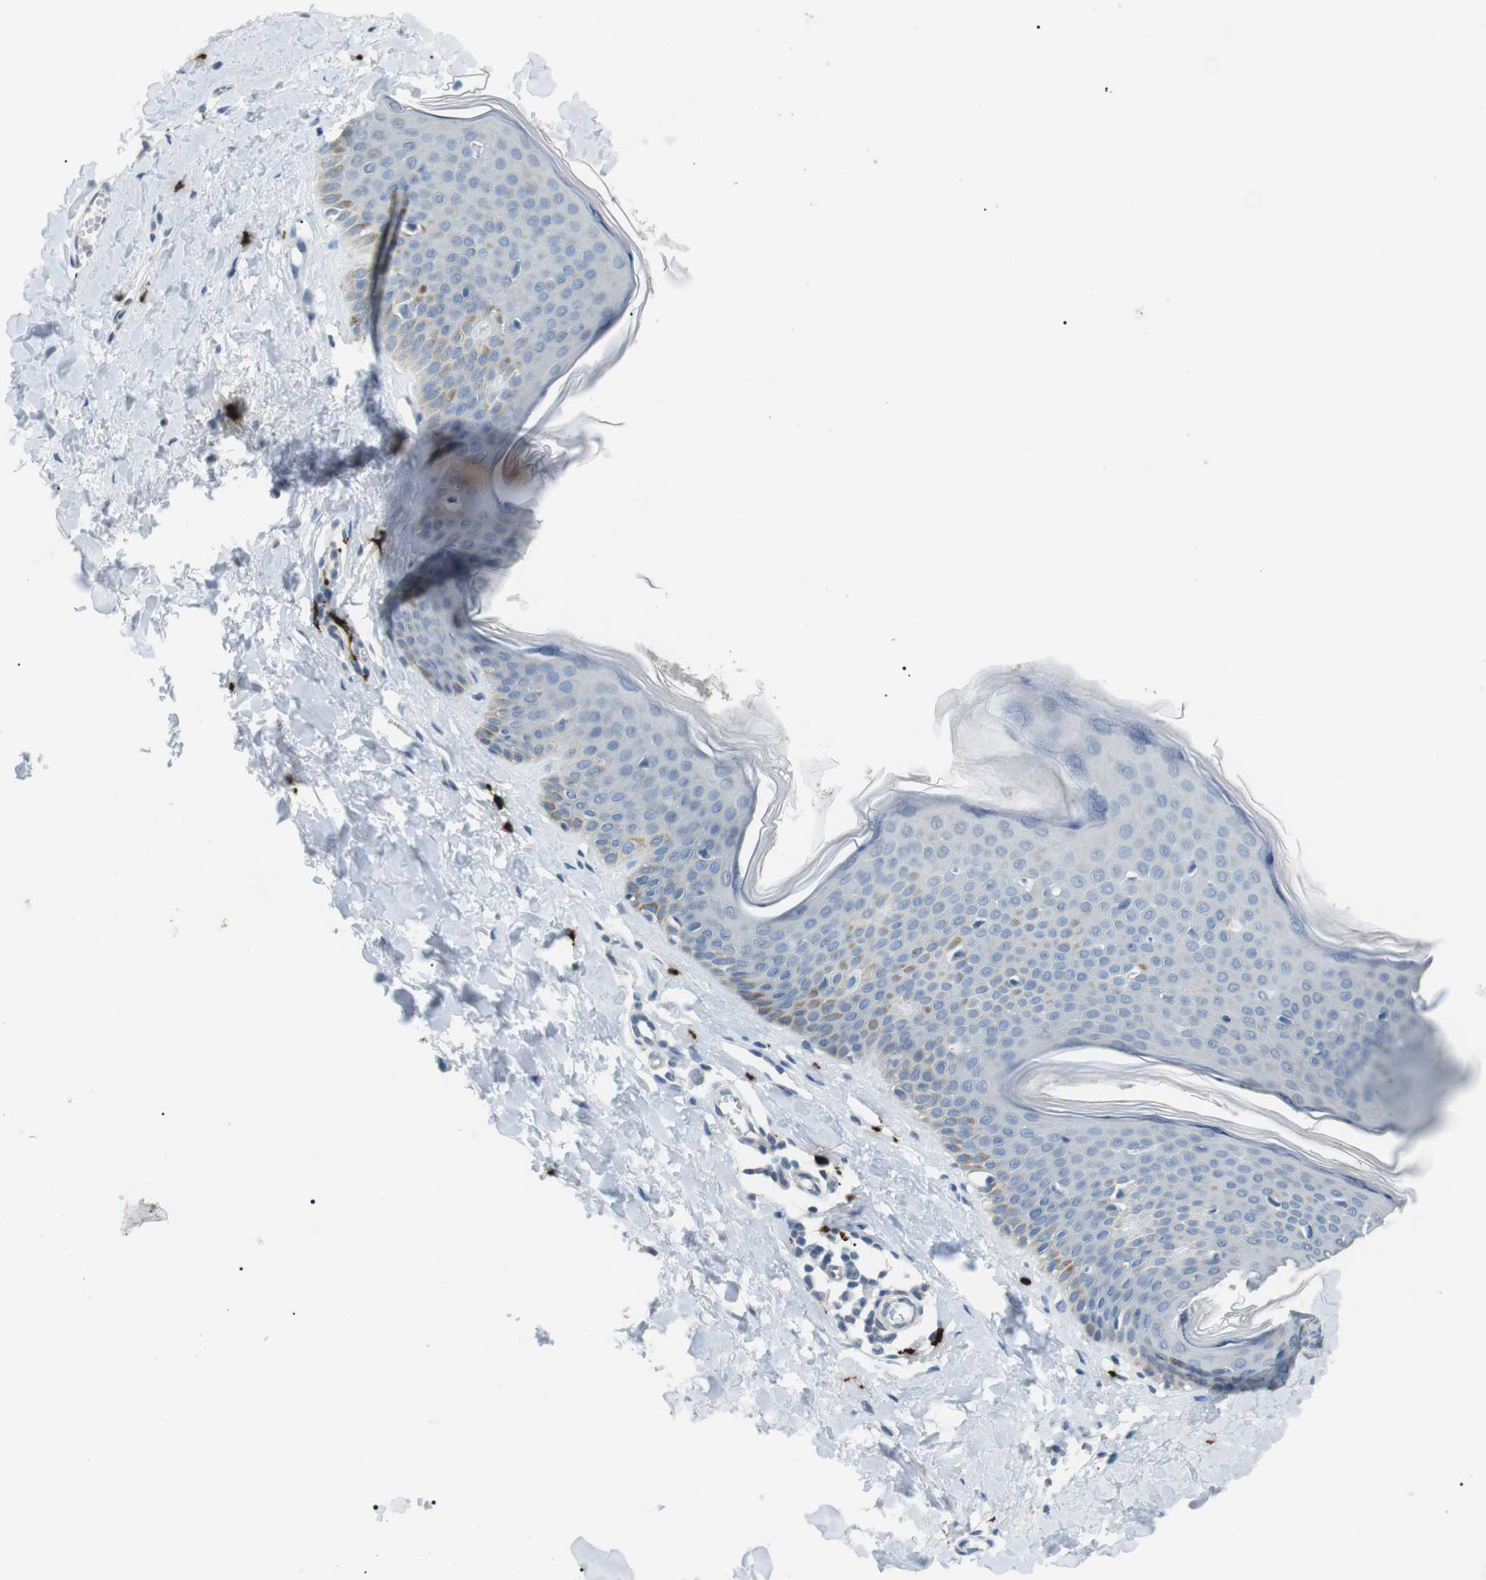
{"staining": {"intensity": "negative", "quantity": "none", "location": "none"}, "tissue": "skin", "cell_type": "Fibroblasts", "image_type": "normal", "snomed": [{"axis": "morphology", "description": "Normal tissue, NOS"}, {"axis": "topography", "description": "Skin"}], "caption": "This histopathology image is of benign skin stained with immunohistochemistry to label a protein in brown with the nuclei are counter-stained blue. There is no expression in fibroblasts. Nuclei are stained in blue.", "gene": "GZMM", "patient": {"sex": "female", "age": 17}}